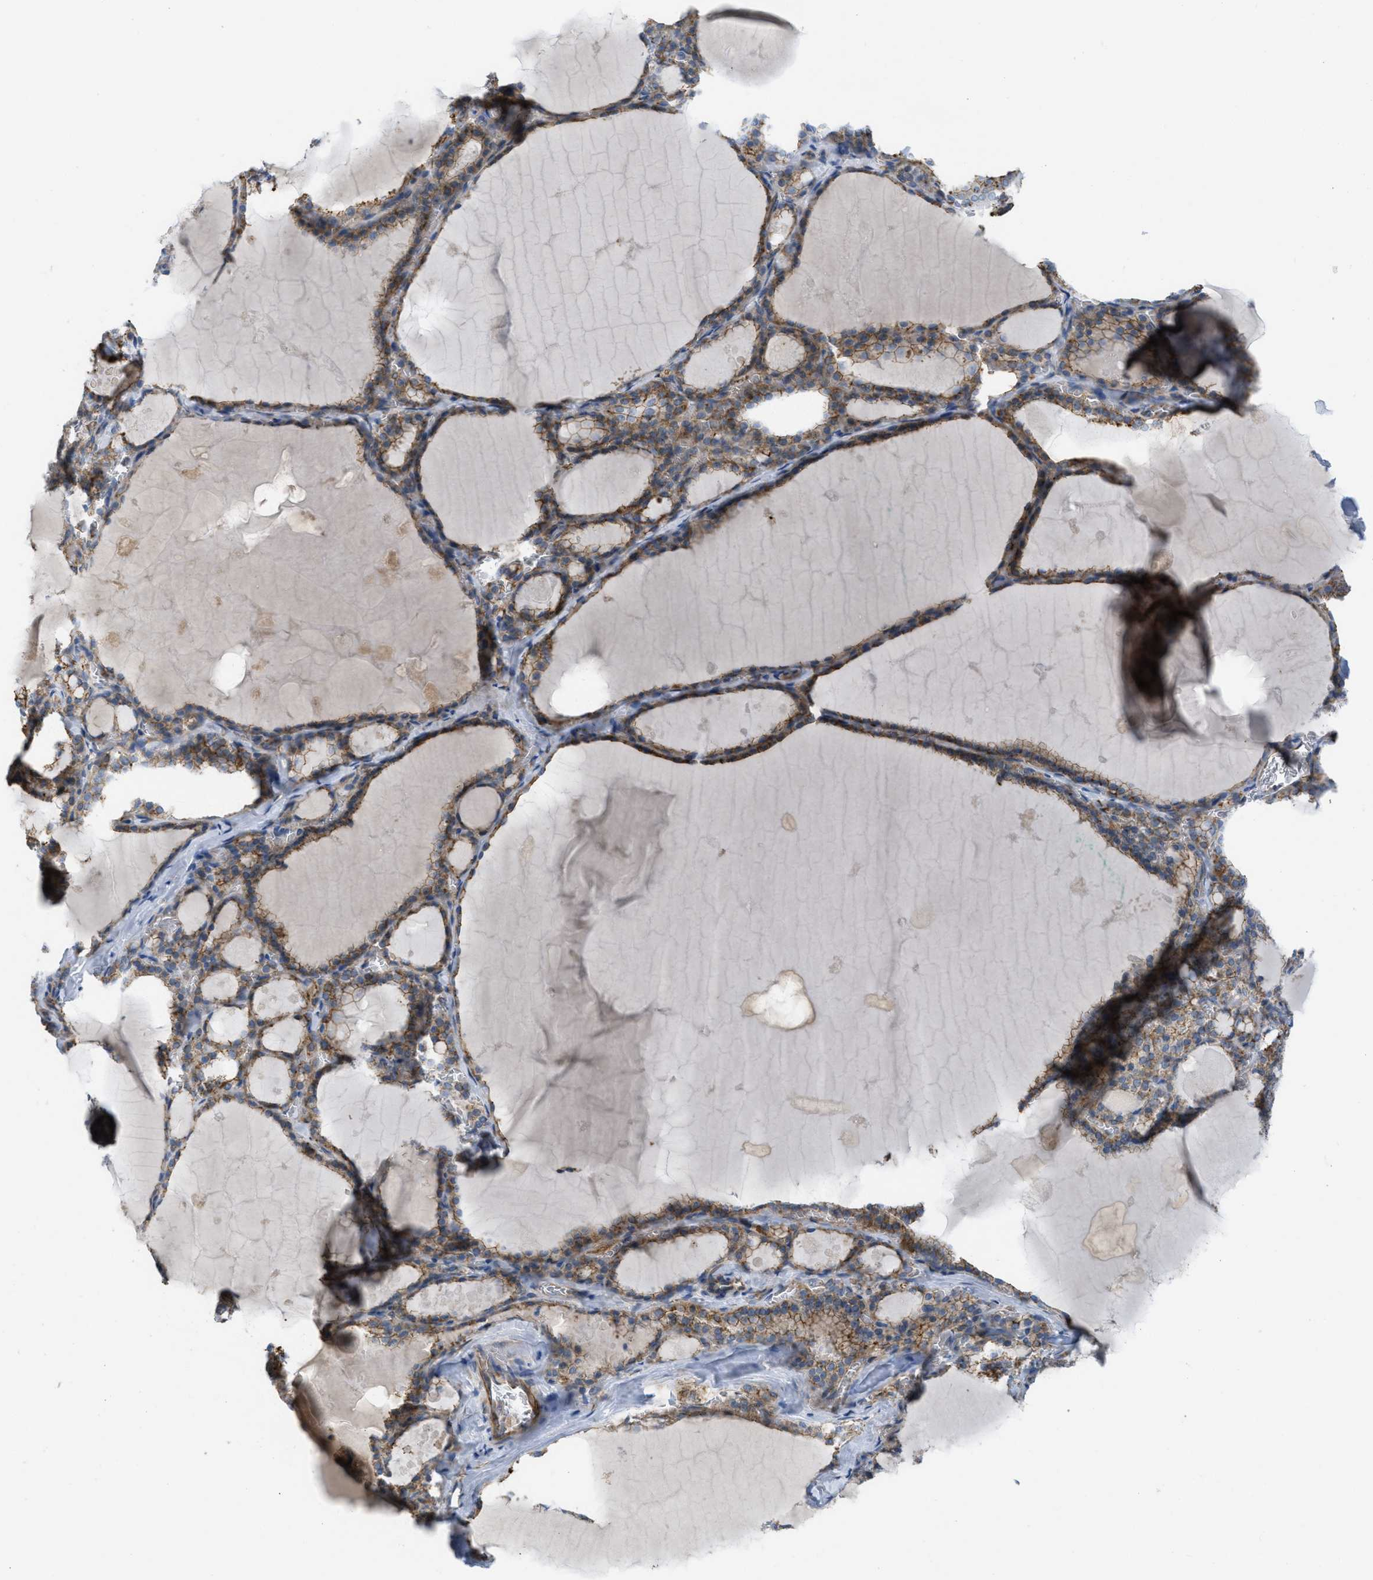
{"staining": {"intensity": "moderate", "quantity": "<25%", "location": "cytoplasmic/membranous"}, "tissue": "thyroid gland", "cell_type": "Glandular cells", "image_type": "normal", "snomed": [{"axis": "morphology", "description": "Normal tissue, NOS"}, {"axis": "topography", "description": "Thyroid gland"}], "caption": "Benign thyroid gland exhibits moderate cytoplasmic/membranous positivity in approximately <25% of glandular cells, visualized by immunohistochemistry. Nuclei are stained in blue.", "gene": "BTN3A1", "patient": {"sex": "male", "age": 56}}